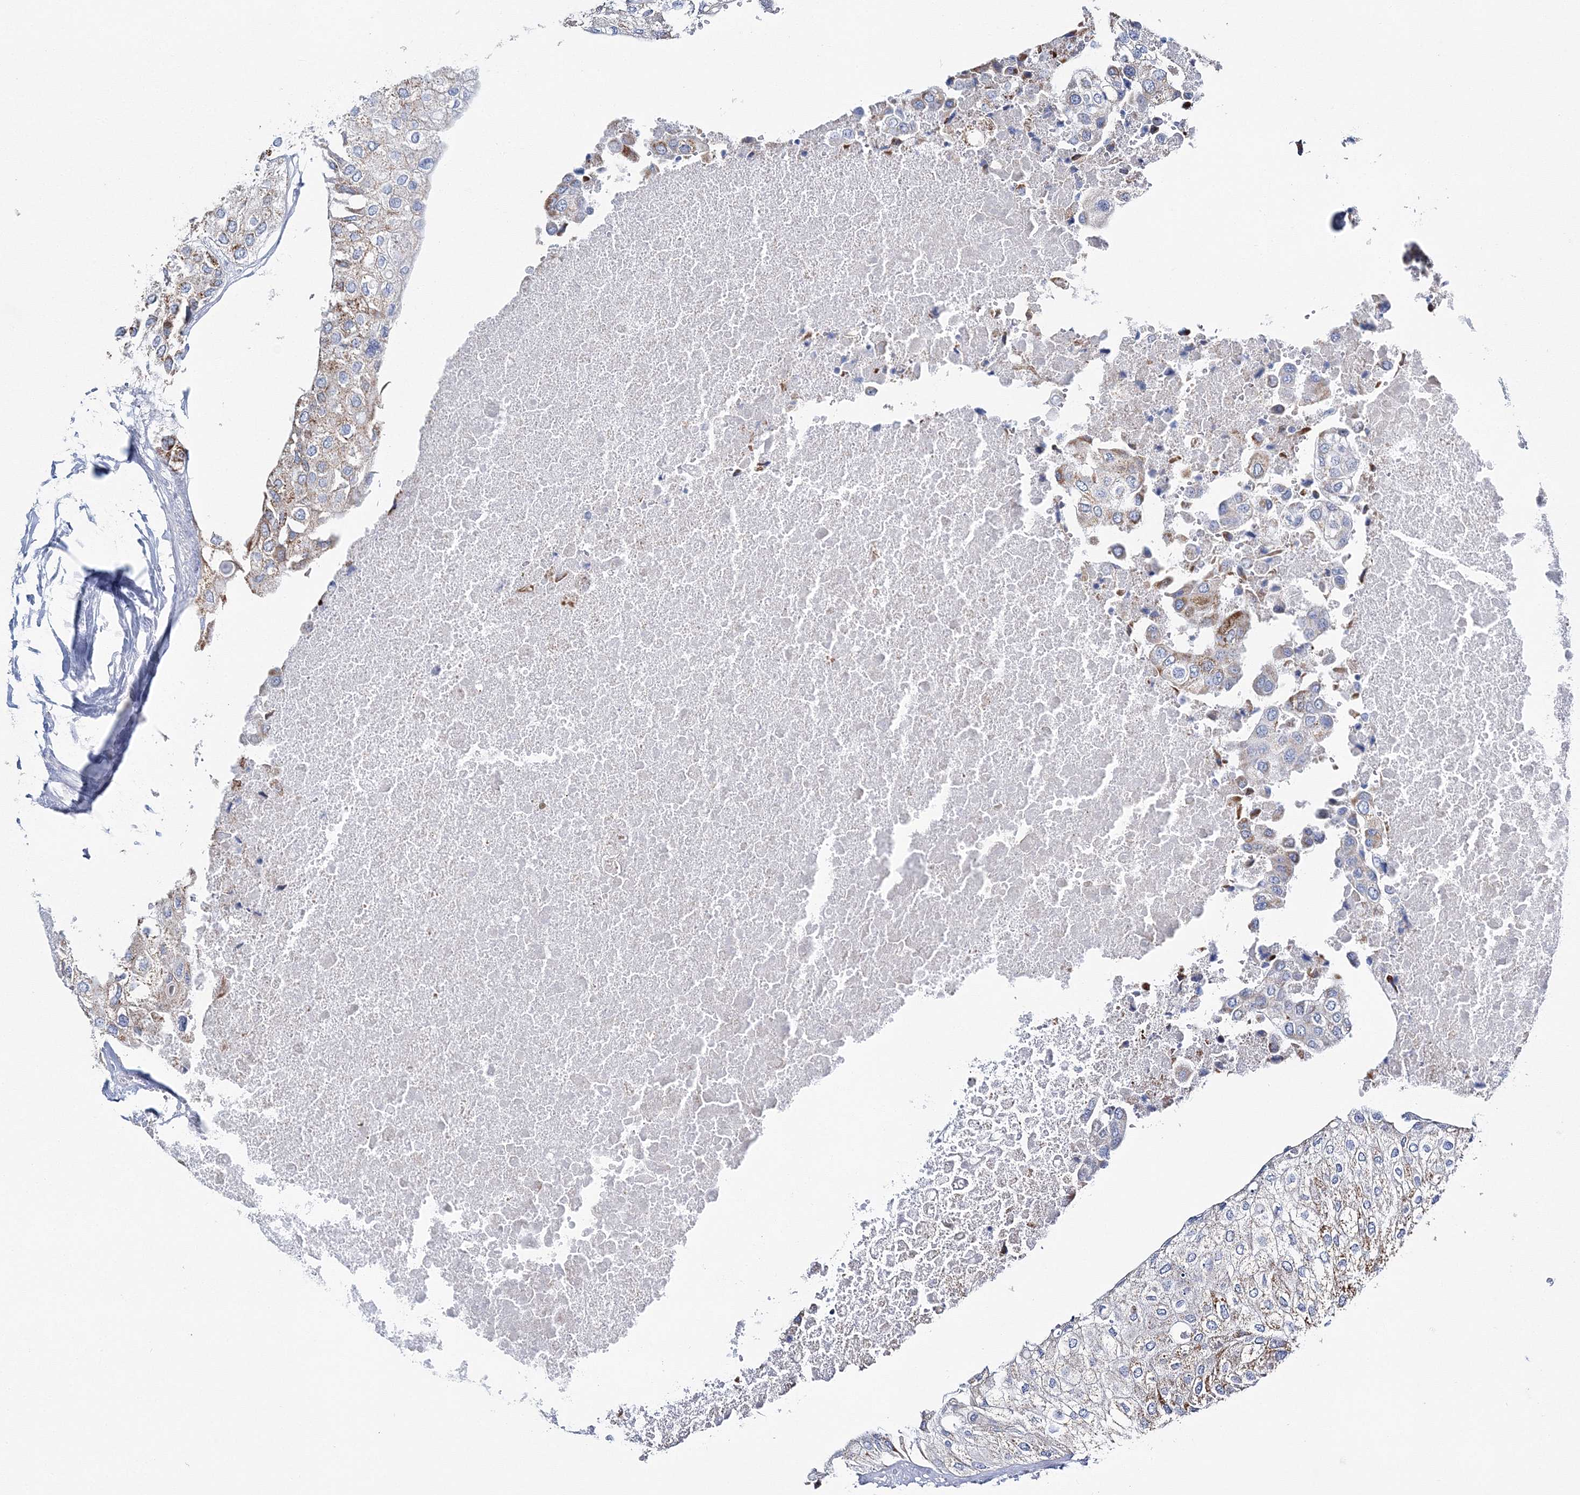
{"staining": {"intensity": "moderate", "quantity": "<25%", "location": "cytoplasmic/membranous"}, "tissue": "urothelial cancer", "cell_type": "Tumor cells", "image_type": "cancer", "snomed": [{"axis": "morphology", "description": "Urothelial carcinoma, High grade"}, {"axis": "topography", "description": "Urinary bladder"}], "caption": "IHC (DAB) staining of urothelial cancer shows moderate cytoplasmic/membranous protein positivity in approximately <25% of tumor cells. The staining was performed using DAB to visualize the protein expression in brown, while the nuclei were stained in blue with hematoxylin (Magnification: 20x).", "gene": "HIBCH", "patient": {"sex": "male", "age": 64}}